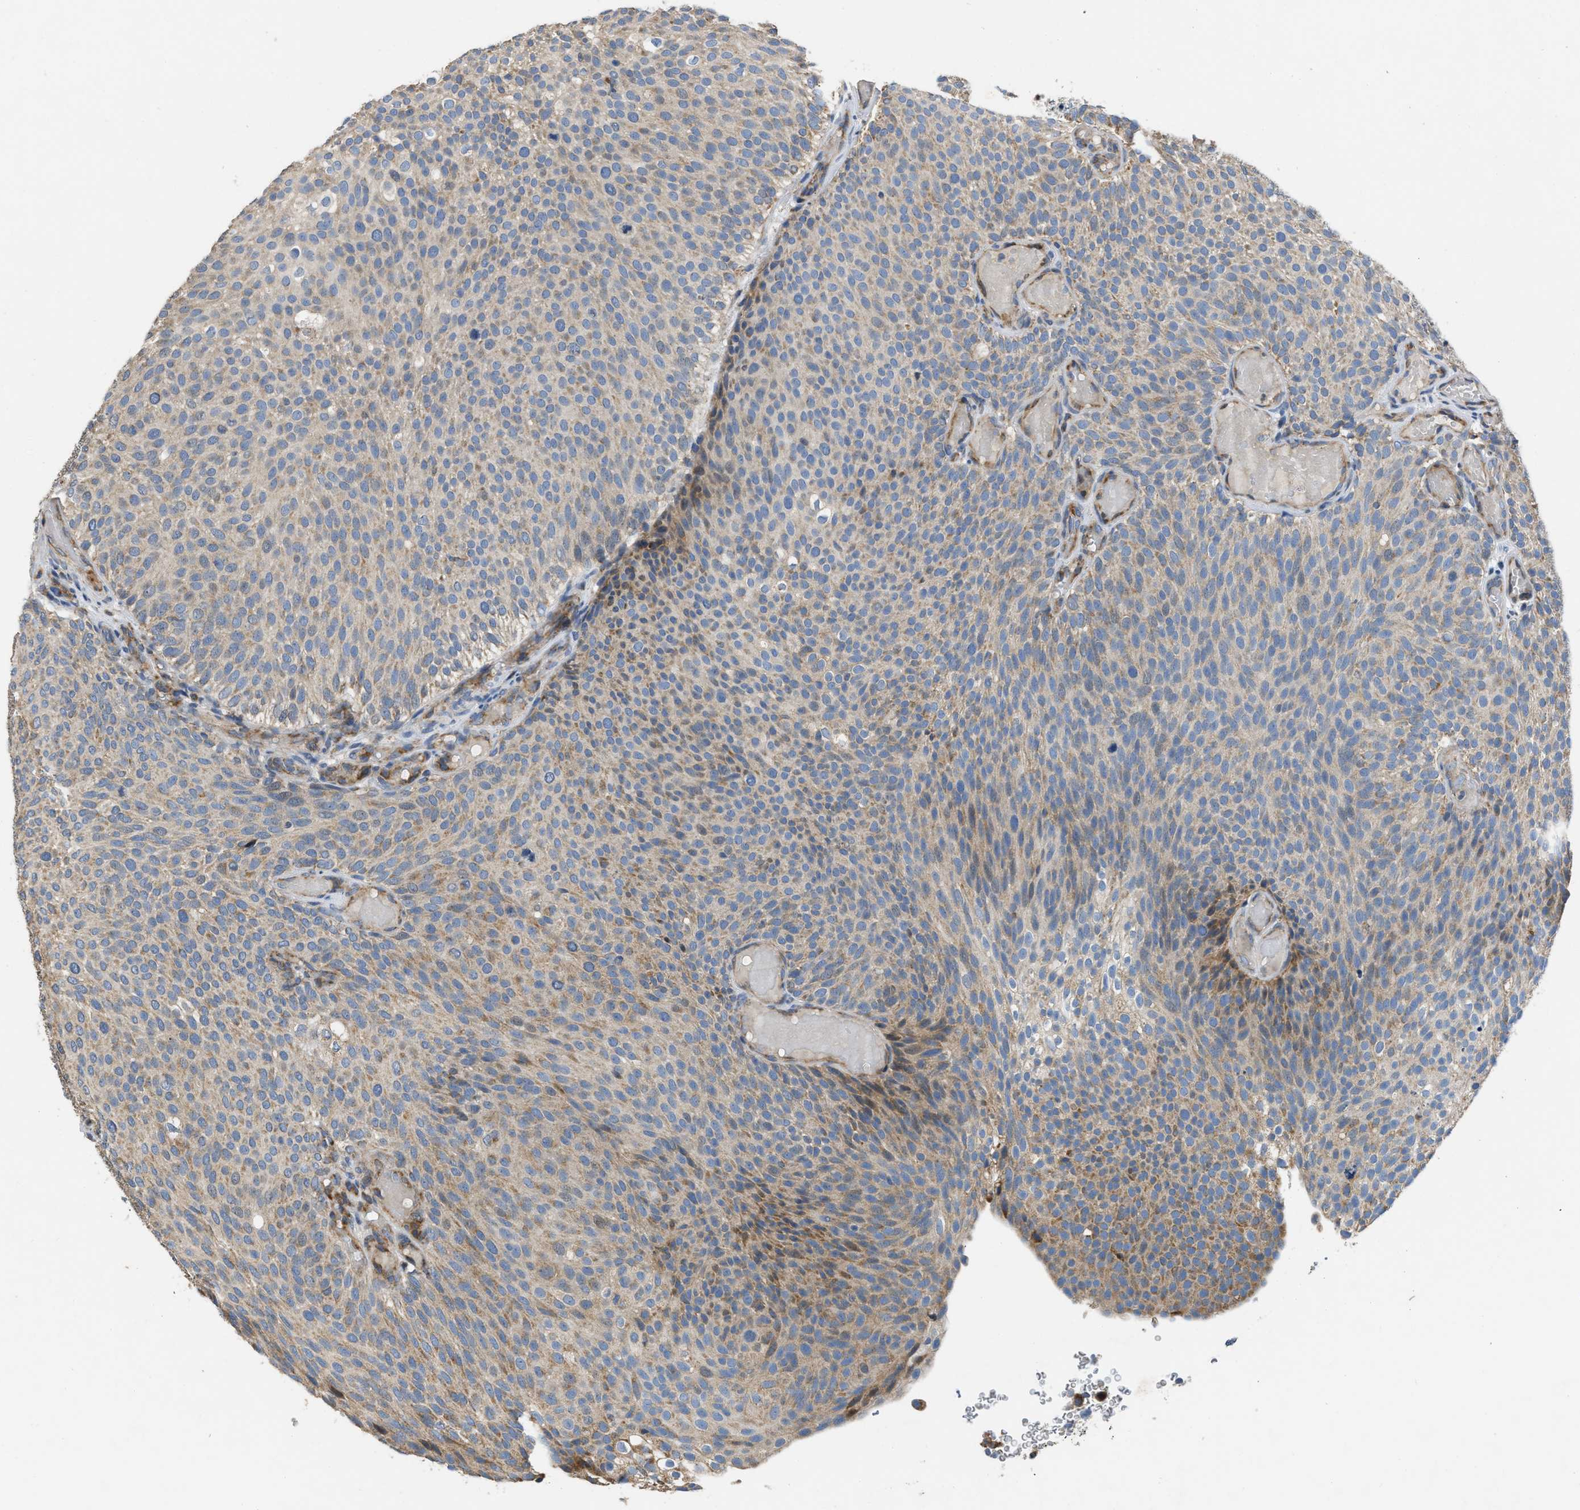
{"staining": {"intensity": "weak", "quantity": "25%-75%", "location": "cytoplasmic/membranous"}, "tissue": "urothelial cancer", "cell_type": "Tumor cells", "image_type": "cancer", "snomed": [{"axis": "morphology", "description": "Urothelial carcinoma, Low grade"}, {"axis": "topography", "description": "Urinary bladder"}], "caption": "High-magnification brightfield microscopy of urothelial cancer stained with DAB (brown) and counterstained with hematoxylin (blue). tumor cells exhibit weak cytoplasmic/membranous staining is present in about25%-75% of cells.", "gene": "TMEM150A", "patient": {"sex": "male", "age": 78}}